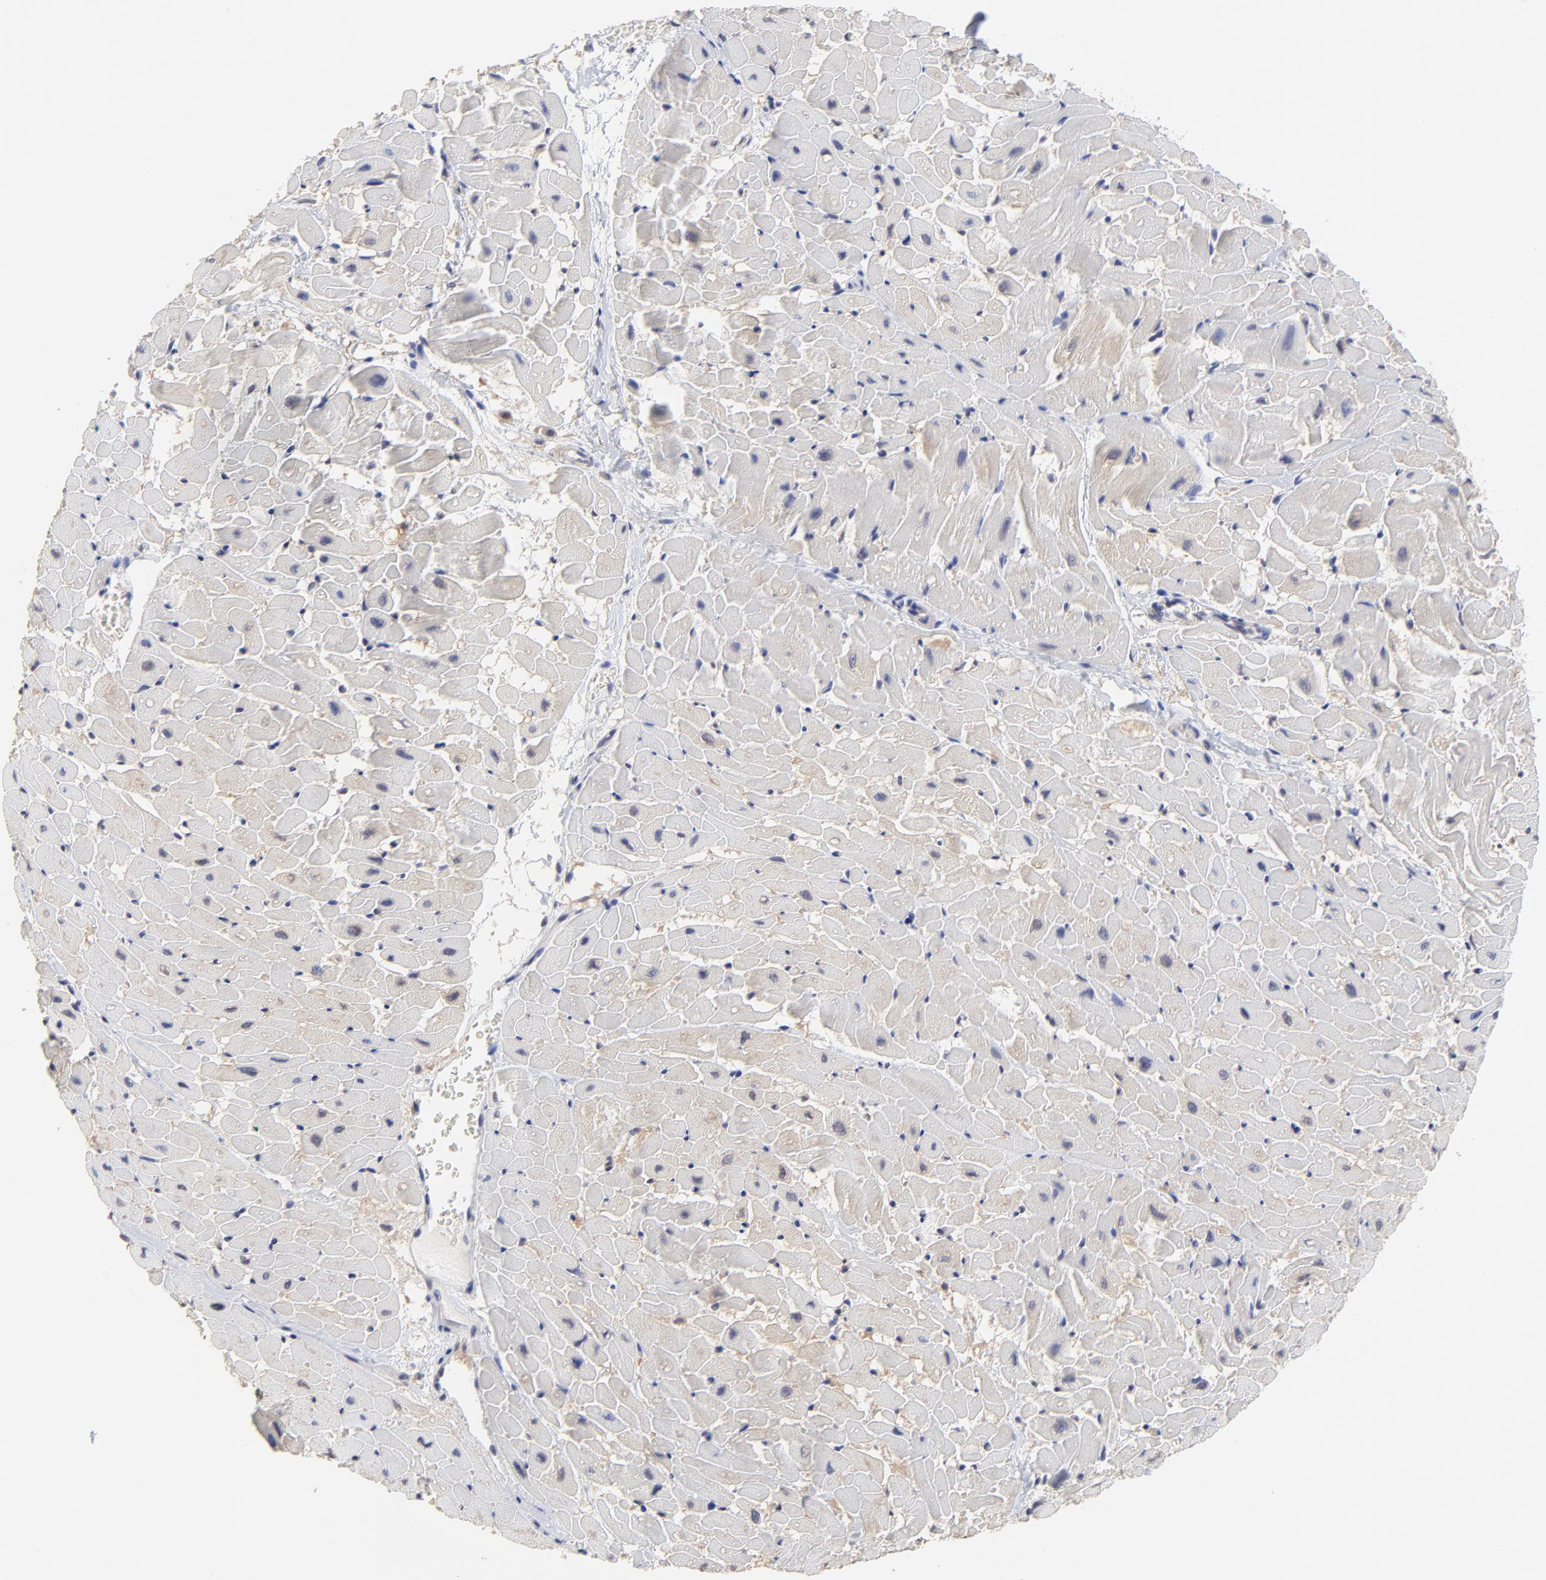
{"staining": {"intensity": "weak", "quantity": "25%-75%", "location": "cytoplasmic/membranous"}, "tissue": "heart muscle", "cell_type": "Cardiomyocytes", "image_type": "normal", "snomed": [{"axis": "morphology", "description": "Normal tissue, NOS"}, {"axis": "topography", "description": "Heart"}], "caption": "IHC staining of unremarkable heart muscle, which shows low levels of weak cytoplasmic/membranous expression in about 25%-75% of cardiomyocytes indicating weak cytoplasmic/membranous protein positivity. The staining was performed using DAB (brown) for protein detection and nuclei were counterstained in hematoxylin (blue).", "gene": "CCT2", "patient": {"sex": "male", "age": 45}}